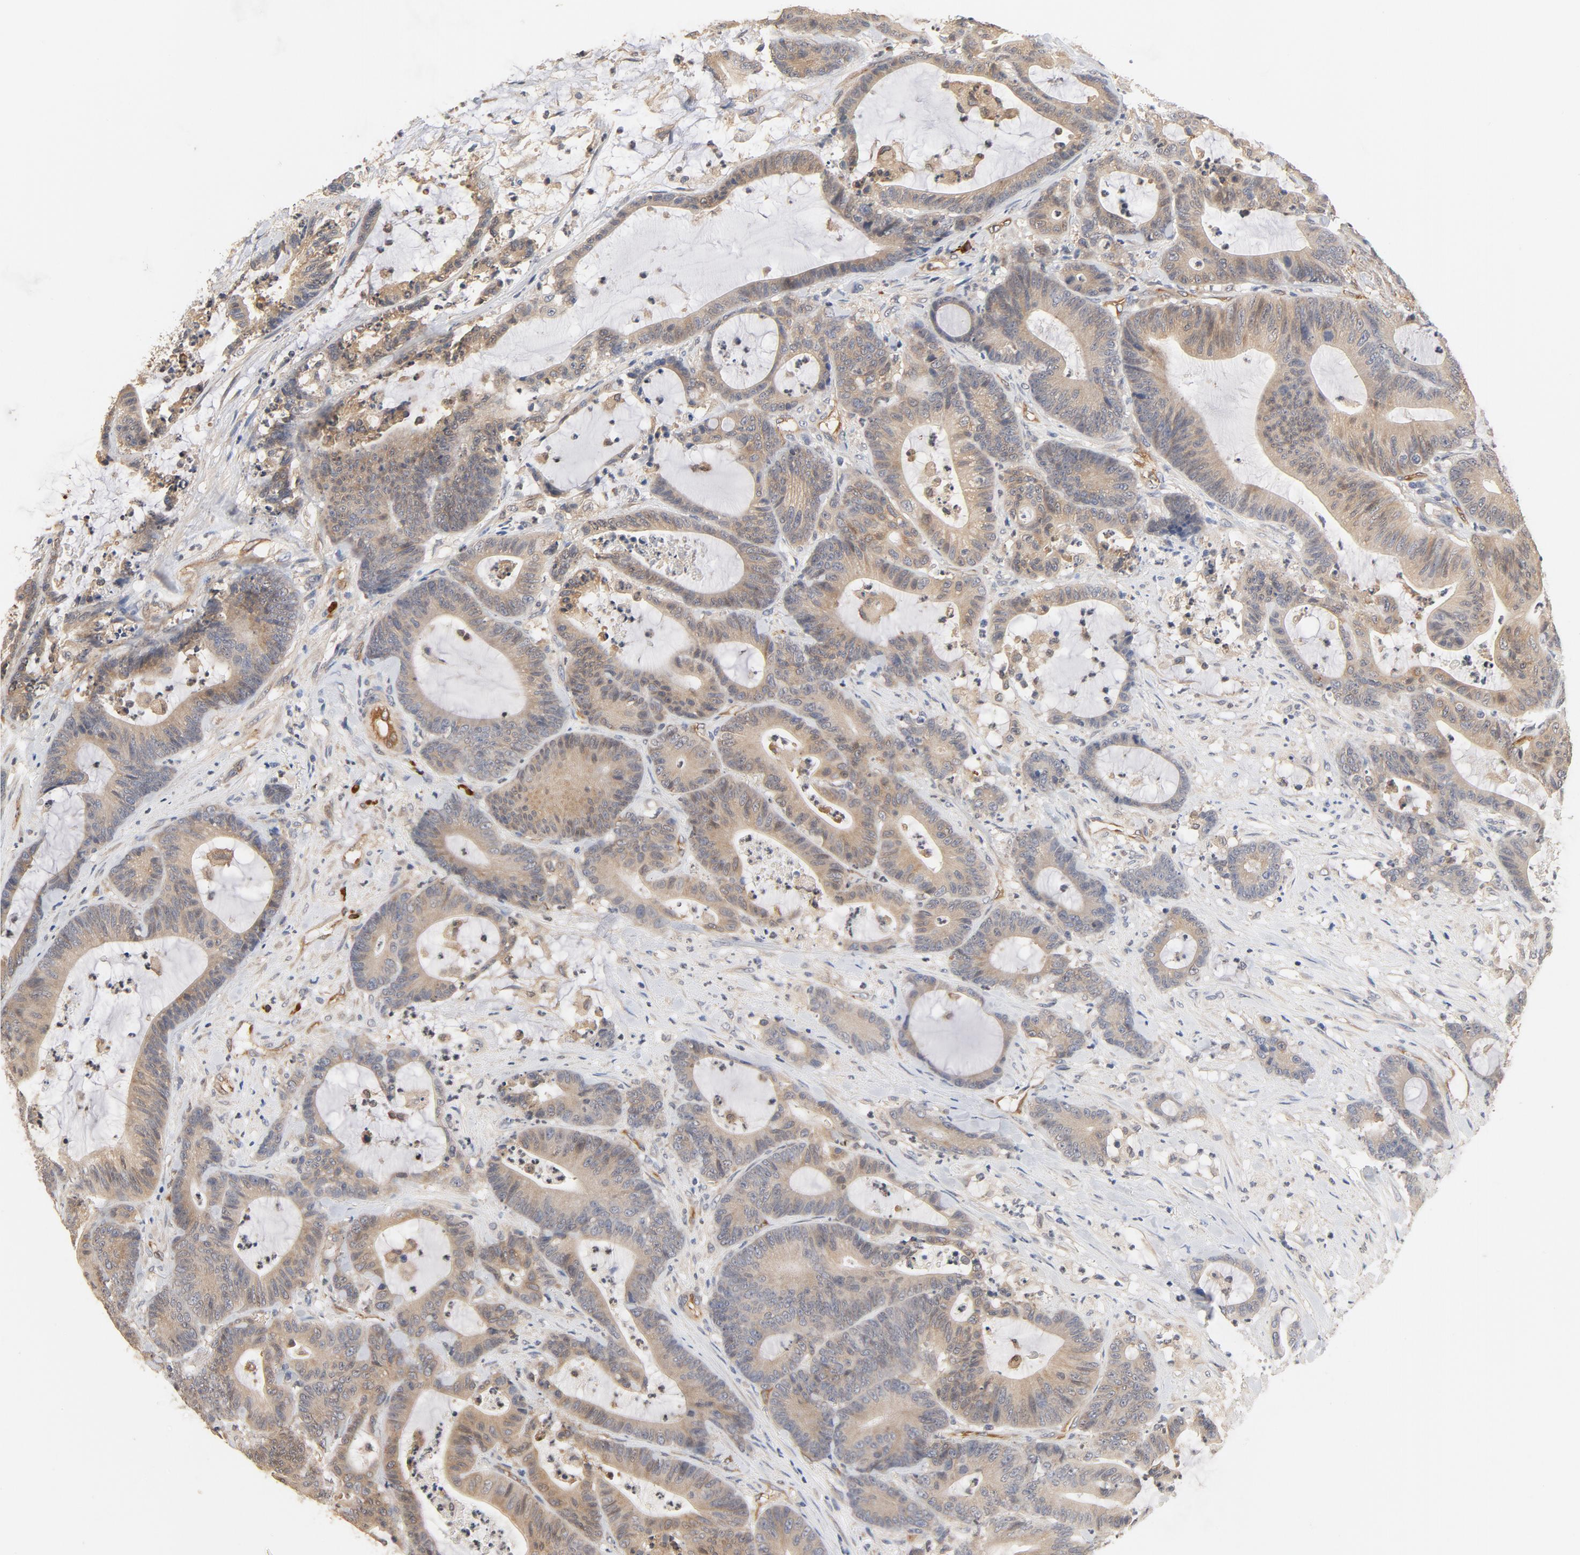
{"staining": {"intensity": "weak", "quantity": ">75%", "location": "cytoplasmic/membranous"}, "tissue": "colorectal cancer", "cell_type": "Tumor cells", "image_type": "cancer", "snomed": [{"axis": "morphology", "description": "Adenocarcinoma, NOS"}, {"axis": "topography", "description": "Colon"}], "caption": "Adenocarcinoma (colorectal) was stained to show a protein in brown. There is low levels of weak cytoplasmic/membranous positivity in about >75% of tumor cells.", "gene": "UBE2J1", "patient": {"sex": "female", "age": 84}}